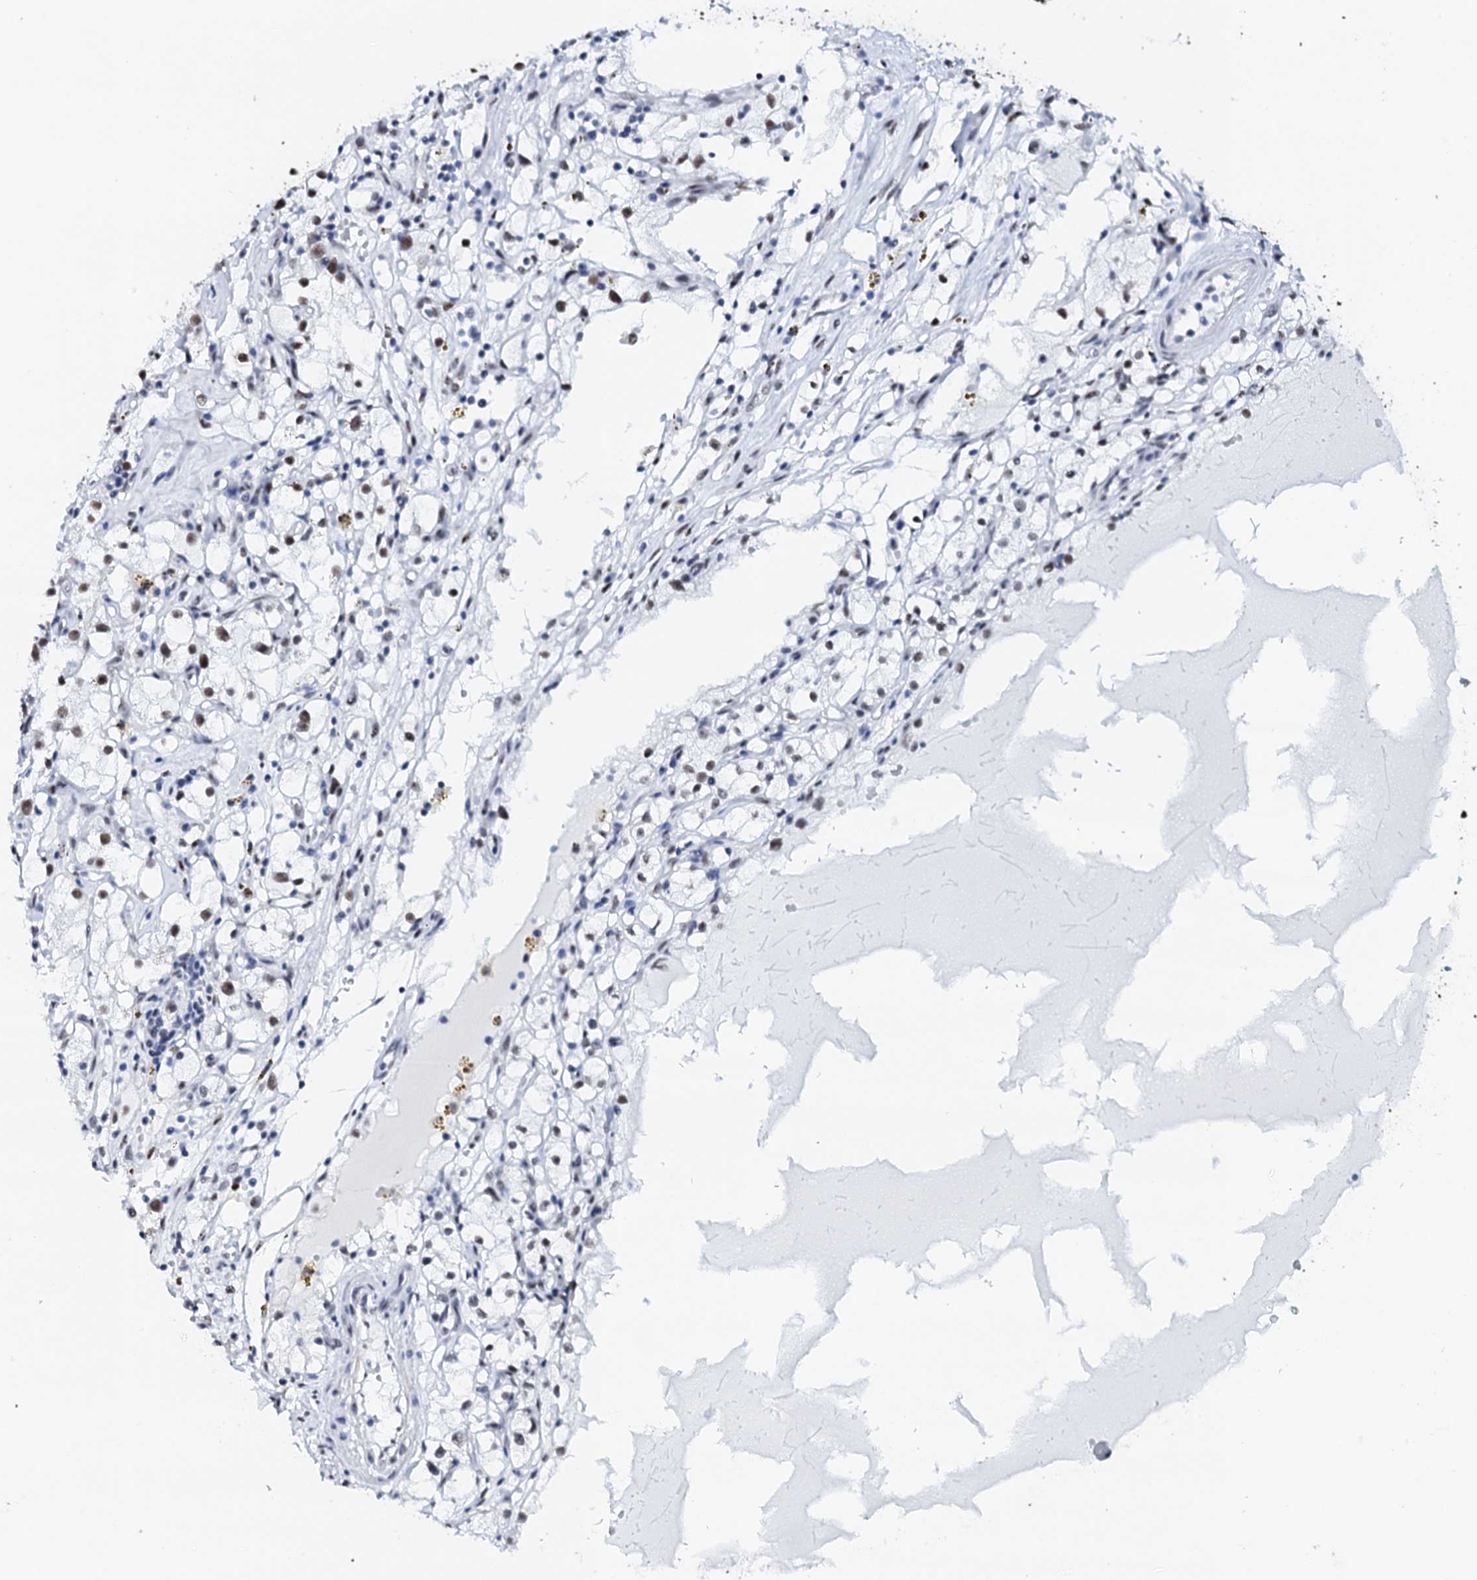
{"staining": {"intensity": "weak", "quantity": "25%-75%", "location": "nuclear"}, "tissue": "renal cancer", "cell_type": "Tumor cells", "image_type": "cancer", "snomed": [{"axis": "morphology", "description": "Adenocarcinoma, NOS"}, {"axis": "topography", "description": "Kidney"}], "caption": "Tumor cells exhibit low levels of weak nuclear staining in approximately 25%-75% of cells in human renal adenocarcinoma.", "gene": "NKAPD1", "patient": {"sex": "male", "age": 56}}